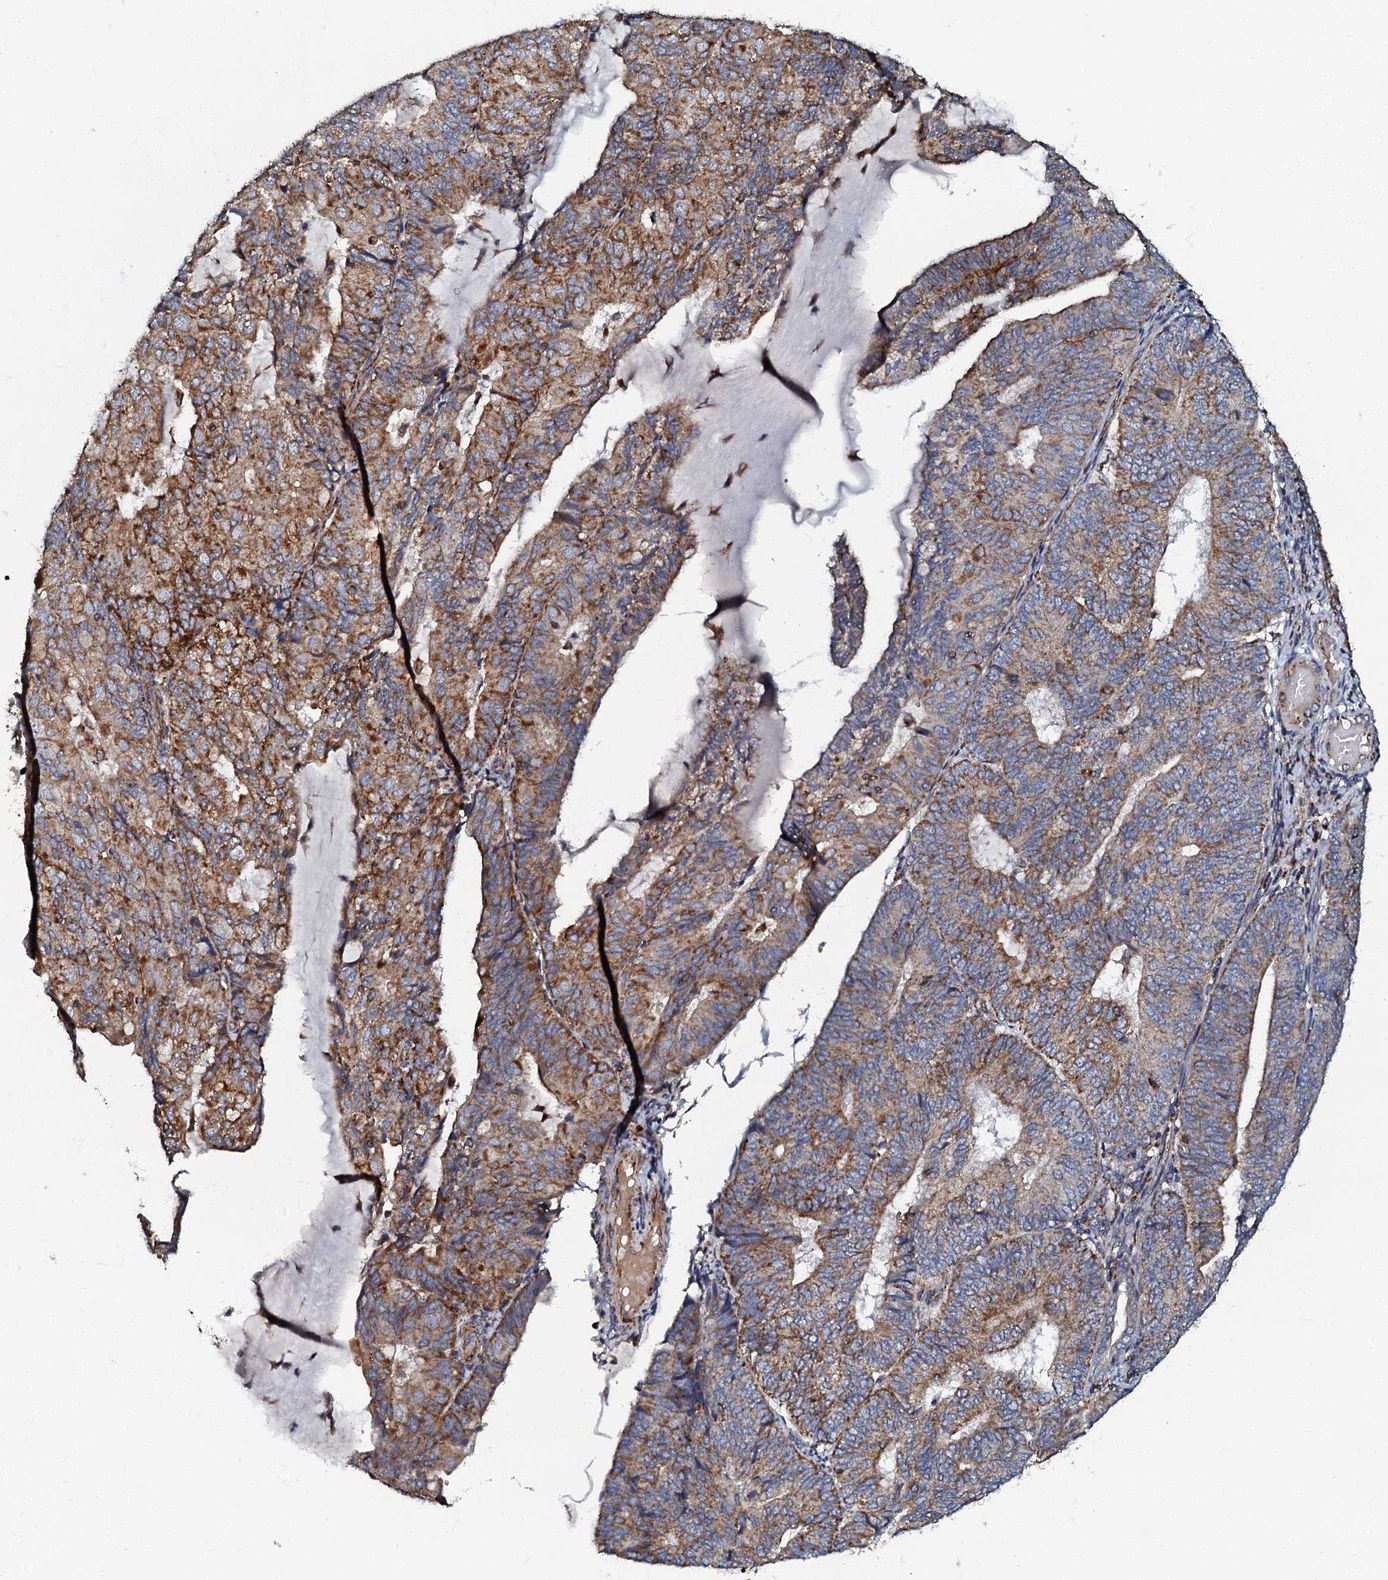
{"staining": {"intensity": "moderate", "quantity": ">75%", "location": "cytoplasmic/membranous"}, "tissue": "endometrial cancer", "cell_type": "Tumor cells", "image_type": "cancer", "snomed": [{"axis": "morphology", "description": "Adenocarcinoma, NOS"}, {"axis": "topography", "description": "Endometrium"}], "caption": "Immunohistochemistry (IHC) of endometrial cancer demonstrates medium levels of moderate cytoplasmic/membranous expression in about >75% of tumor cells.", "gene": "NDUFA12", "patient": {"sex": "female", "age": 81}}